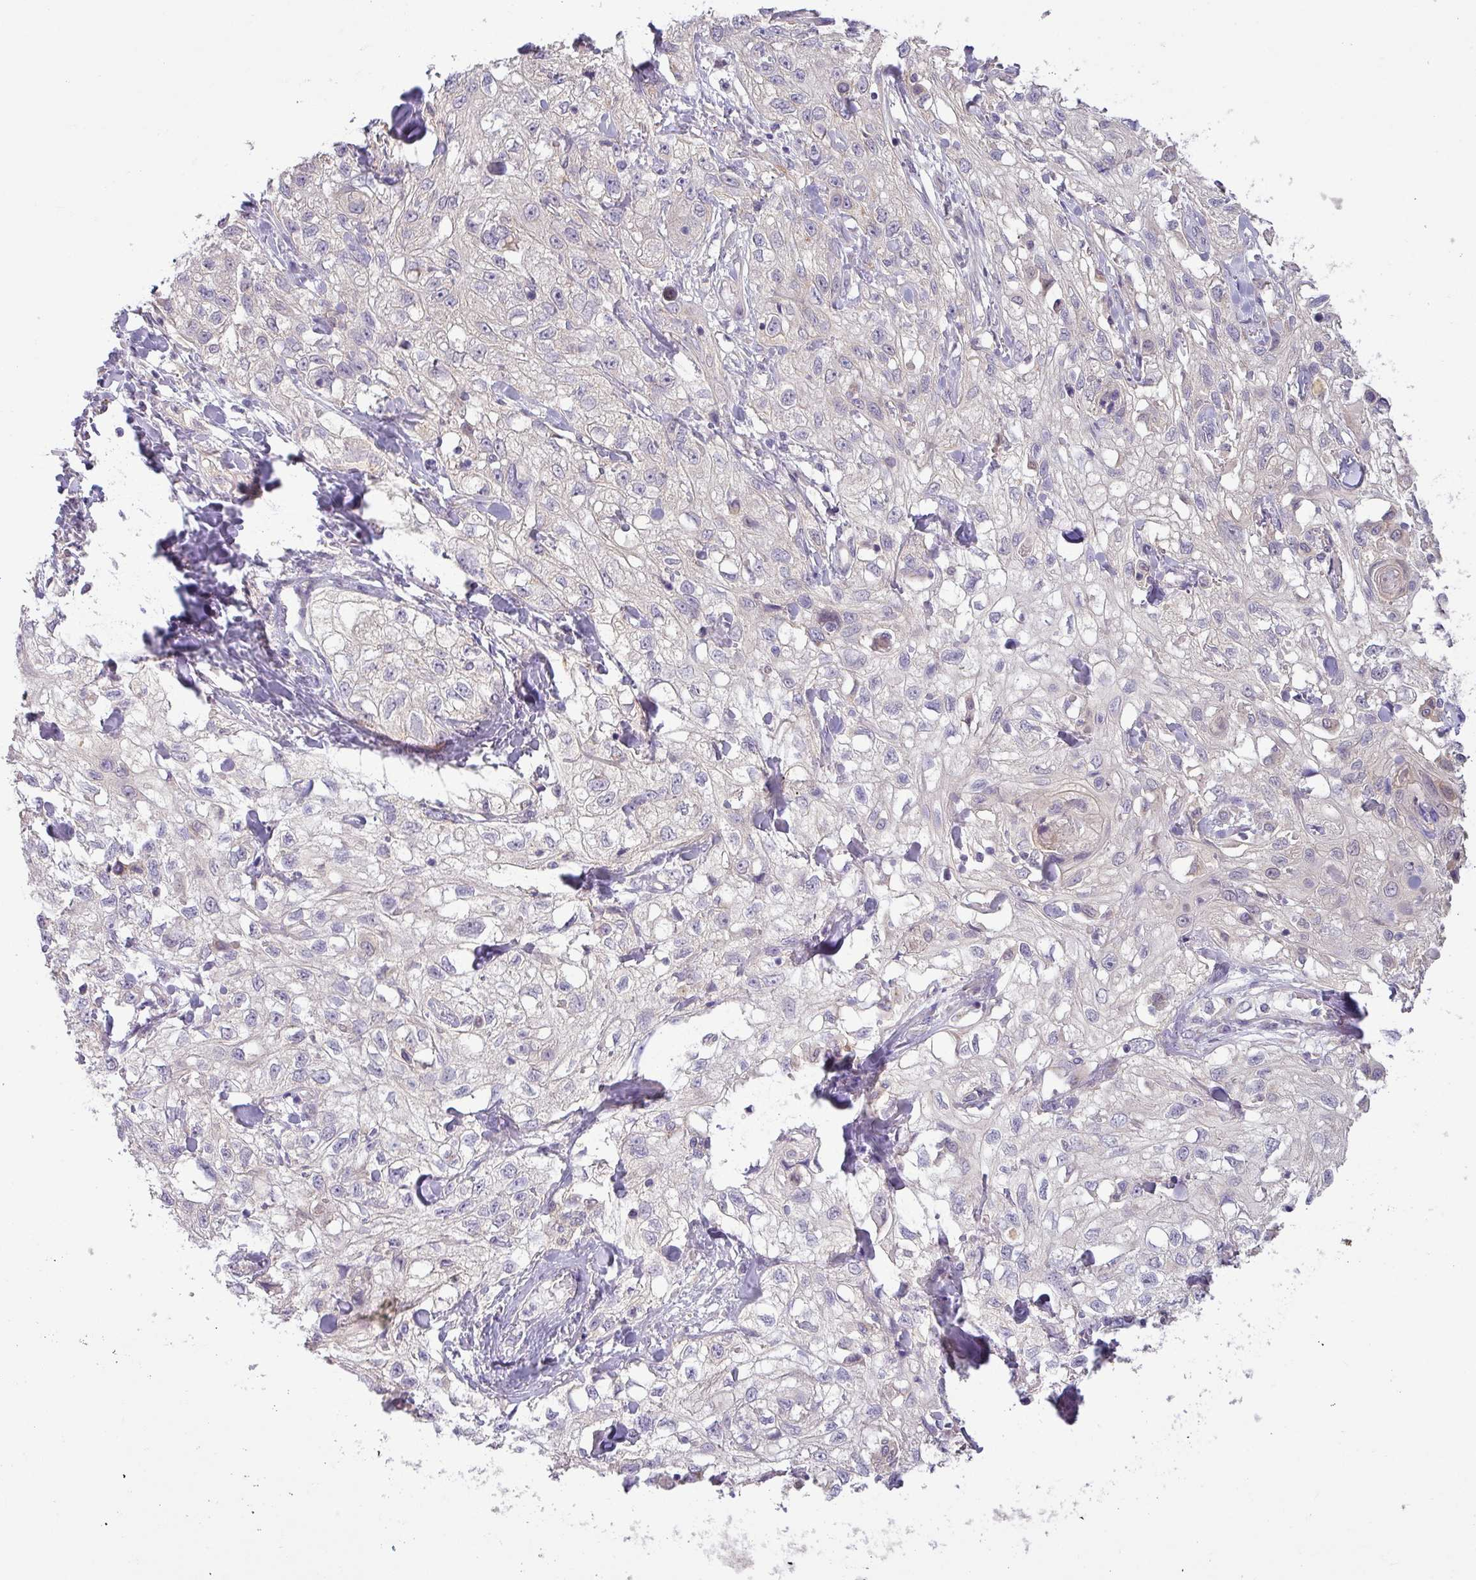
{"staining": {"intensity": "negative", "quantity": "none", "location": "none"}, "tissue": "skin cancer", "cell_type": "Tumor cells", "image_type": "cancer", "snomed": [{"axis": "morphology", "description": "Squamous cell carcinoma, NOS"}, {"axis": "topography", "description": "Skin"}, {"axis": "topography", "description": "Vulva"}], "caption": "A high-resolution image shows immunohistochemistry (IHC) staining of skin squamous cell carcinoma, which displays no significant positivity in tumor cells.", "gene": "GALNT12", "patient": {"sex": "female", "age": 86}}